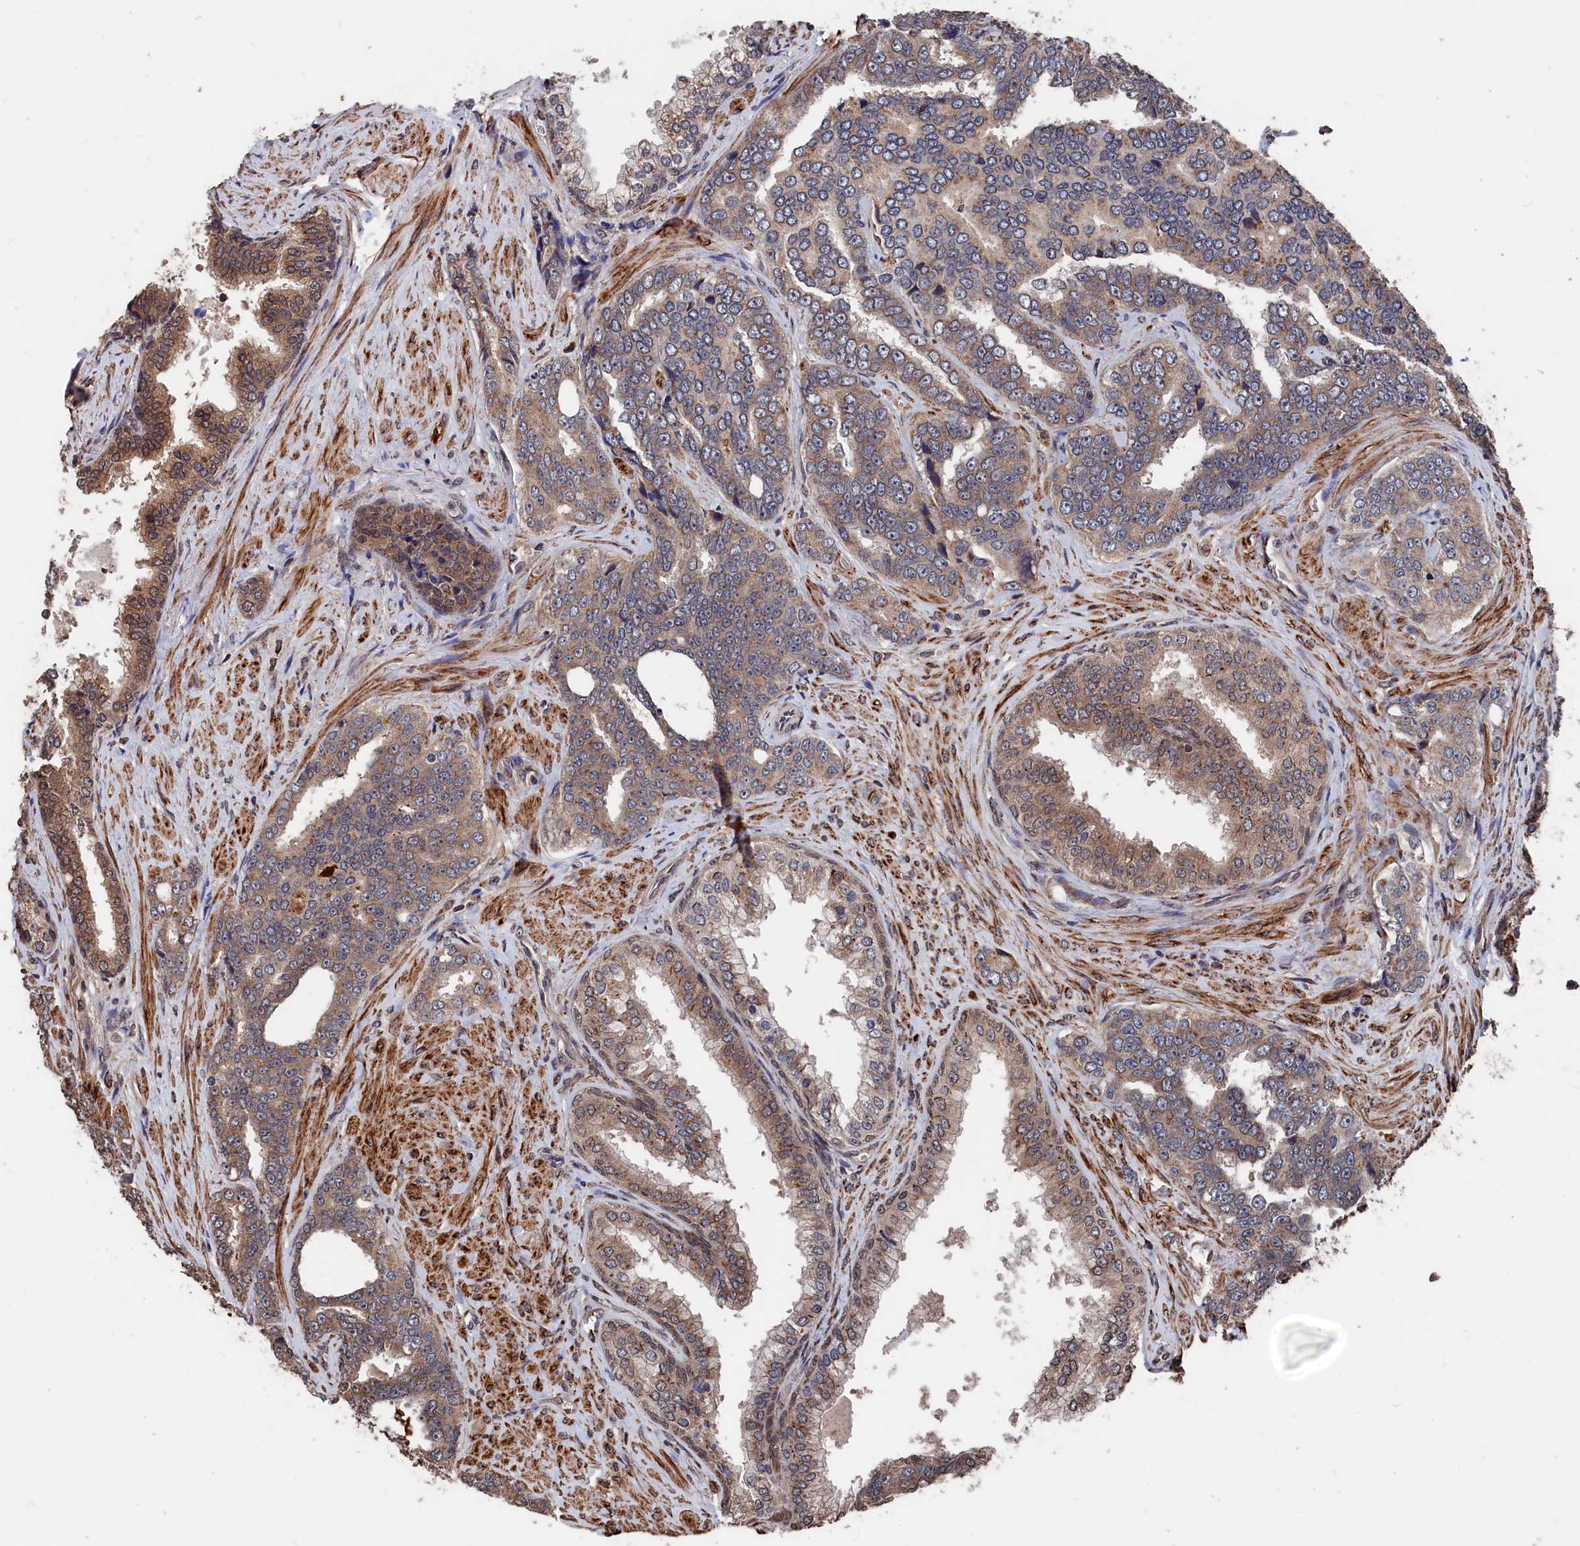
{"staining": {"intensity": "moderate", "quantity": ">75%", "location": "cytoplasmic/membranous"}, "tissue": "prostate cancer", "cell_type": "Tumor cells", "image_type": "cancer", "snomed": [{"axis": "morphology", "description": "Adenocarcinoma, High grade"}, {"axis": "topography", "description": "Prostate"}], "caption": "Protein expression analysis of human high-grade adenocarcinoma (prostate) reveals moderate cytoplasmic/membranous positivity in about >75% of tumor cells. (DAB IHC with brightfield microscopy, high magnification).", "gene": "PDE12", "patient": {"sex": "male", "age": 67}}